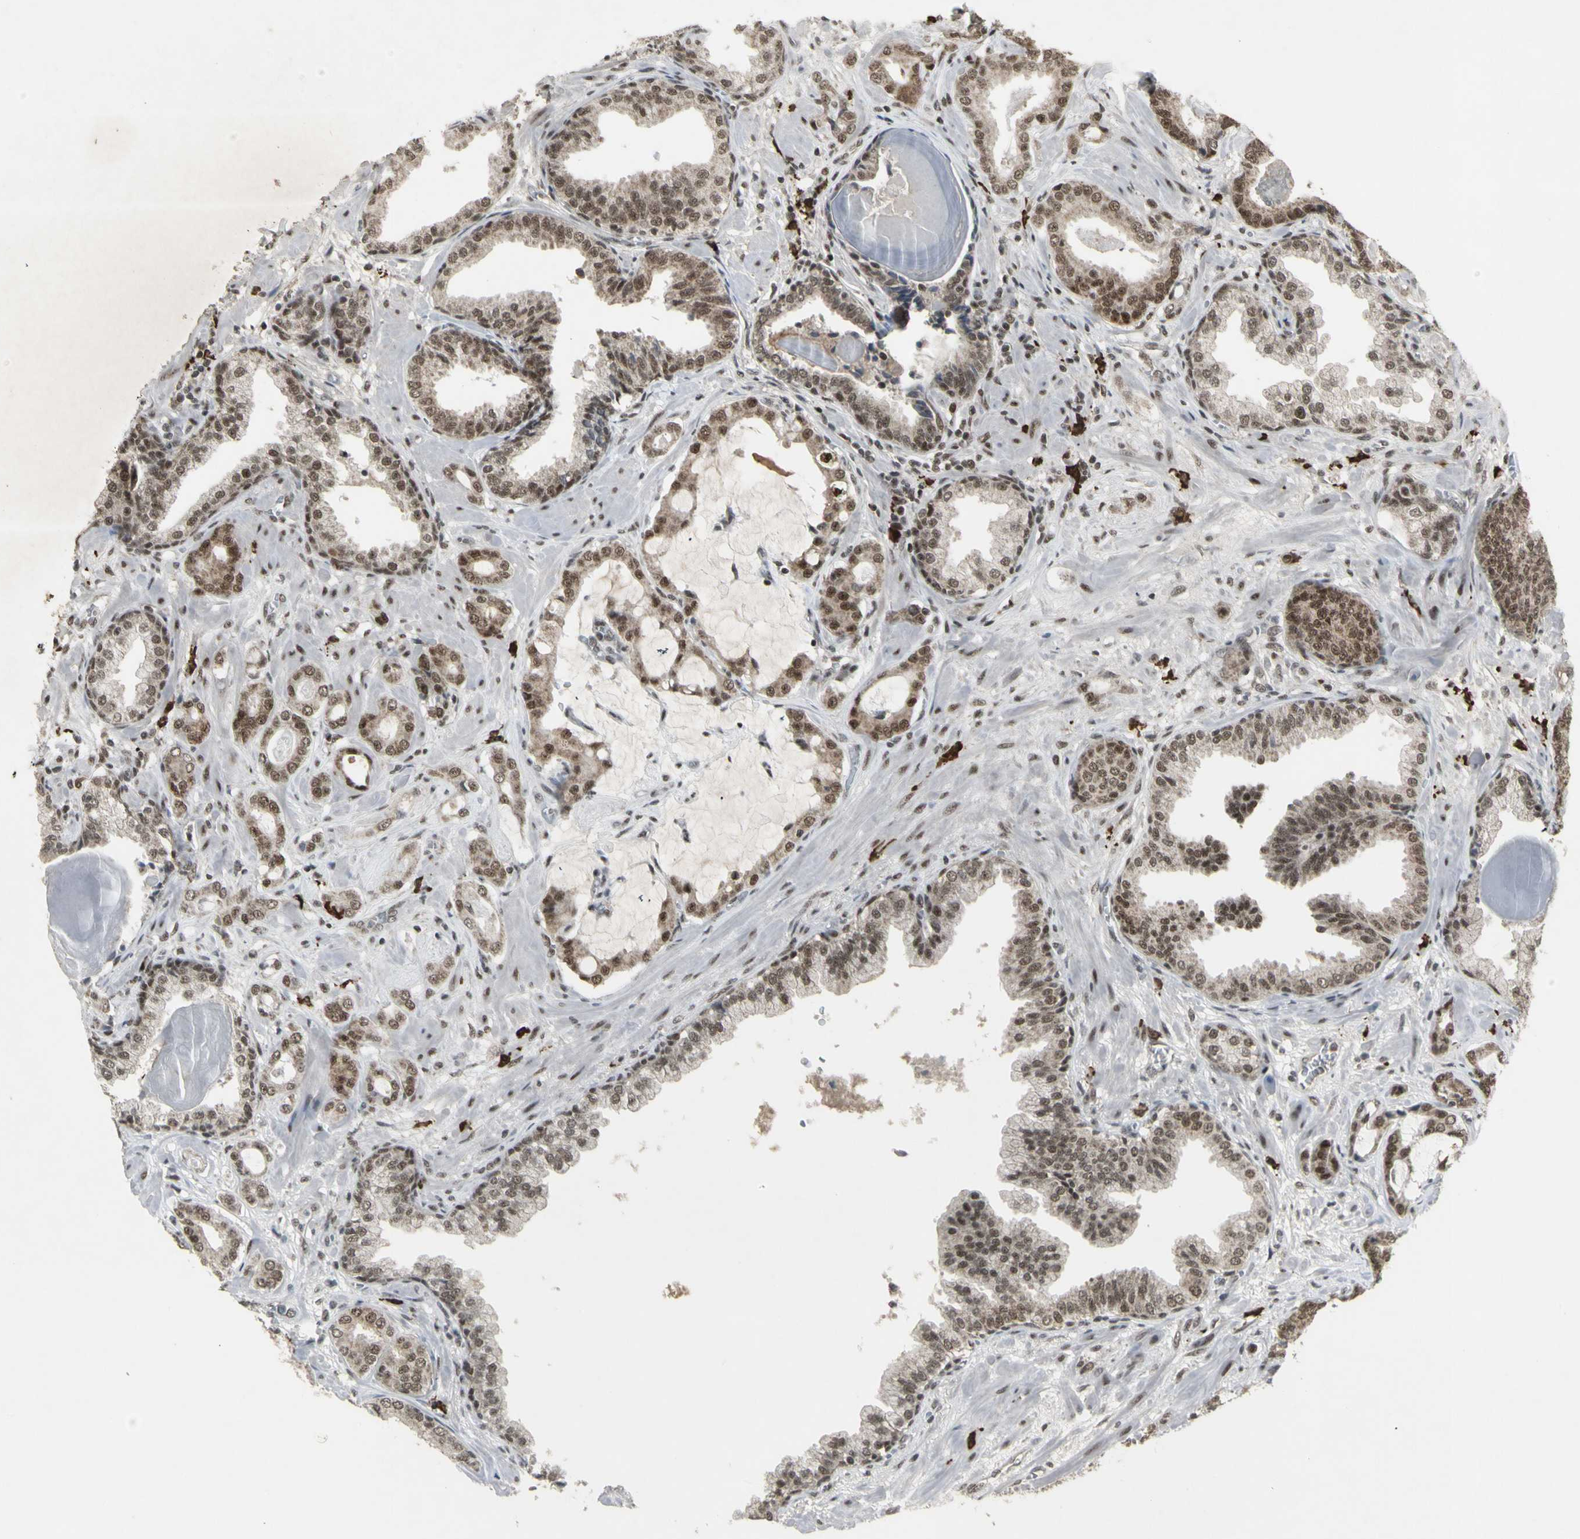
{"staining": {"intensity": "moderate", "quantity": ">75%", "location": "nuclear"}, "tissue": "prostate cancer", "cell_type": "Tumor cells", "image_type": "cancer", "snomed": [{"axis": "morphology", "description": "Adenocarcinoma, Low grade"}, {"axis": "topography", "description": "Prostate"}], "caption": "Approximately >75% of tumor cells in prostate cancer (adenocarcinoma (low-grade)) show moderate nuclear protein positivity as visualized by brown immunohistochemical staining.", "gene": "CCNT1", "patient": {"sex": "male", "age": 53}}